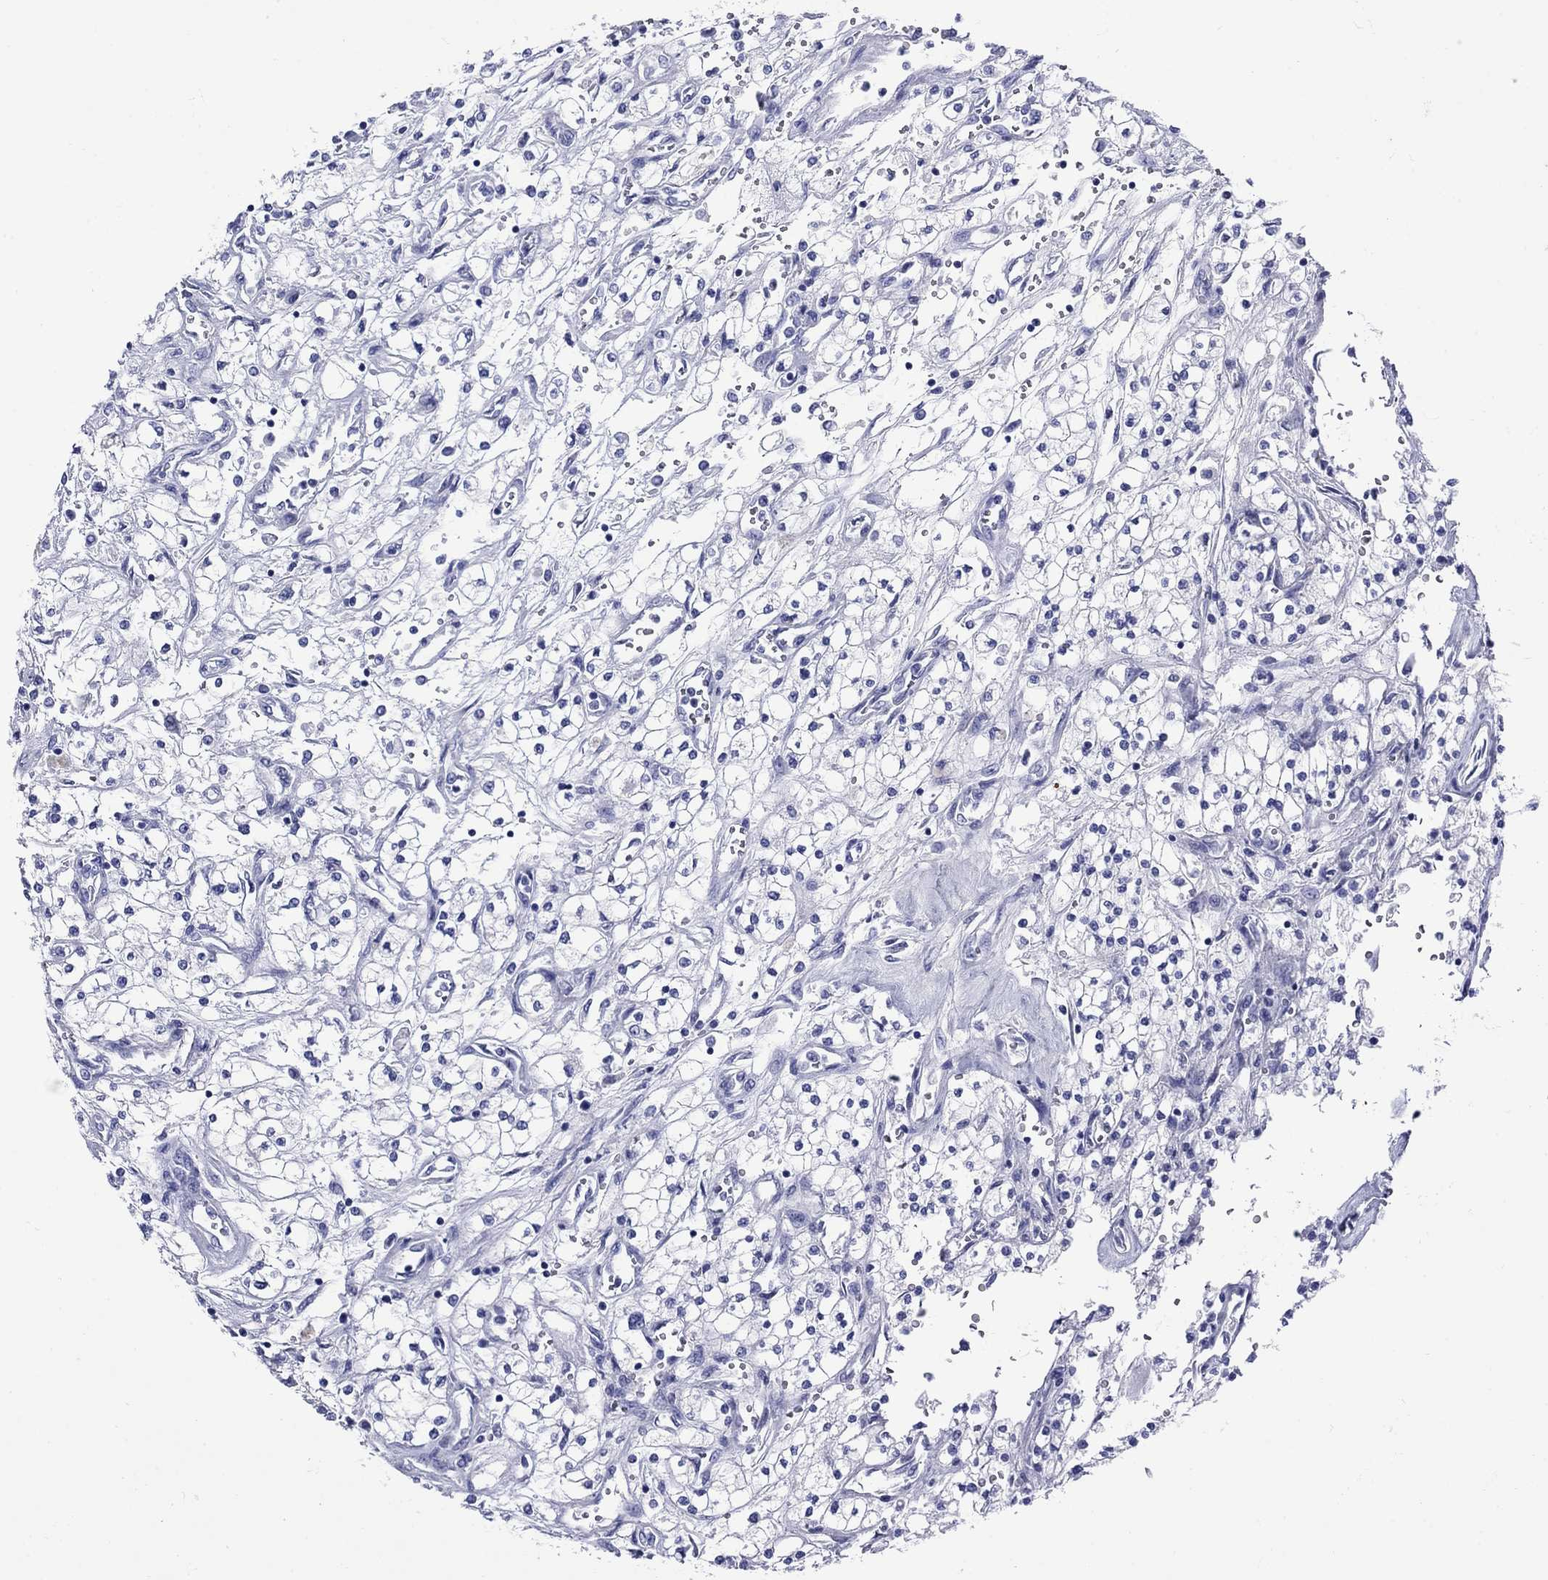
{"staining": {"intensity": "negative", "quantity": "none", "location": "none"}, "tissue": "renal cancer", "cell_type": "Tumor cells", "image_type": "cancer", "snomed": [{"axis": "morphology", "description": "Adenocarcinoma, NOS"}, {"axis": "topography", "description": "Kidney"}], "caption": "Immunohistochemical staining of renal adenocarcinoma reveals no significant expression in tumor cells. The staining was performed using DAB to visualize the protein expression in brown, while the nuclei were stained in blue with hematoxylin (Magnification: 20x).", "gene": "ROM1", "patient": {"sex": "male", "age": 80}}